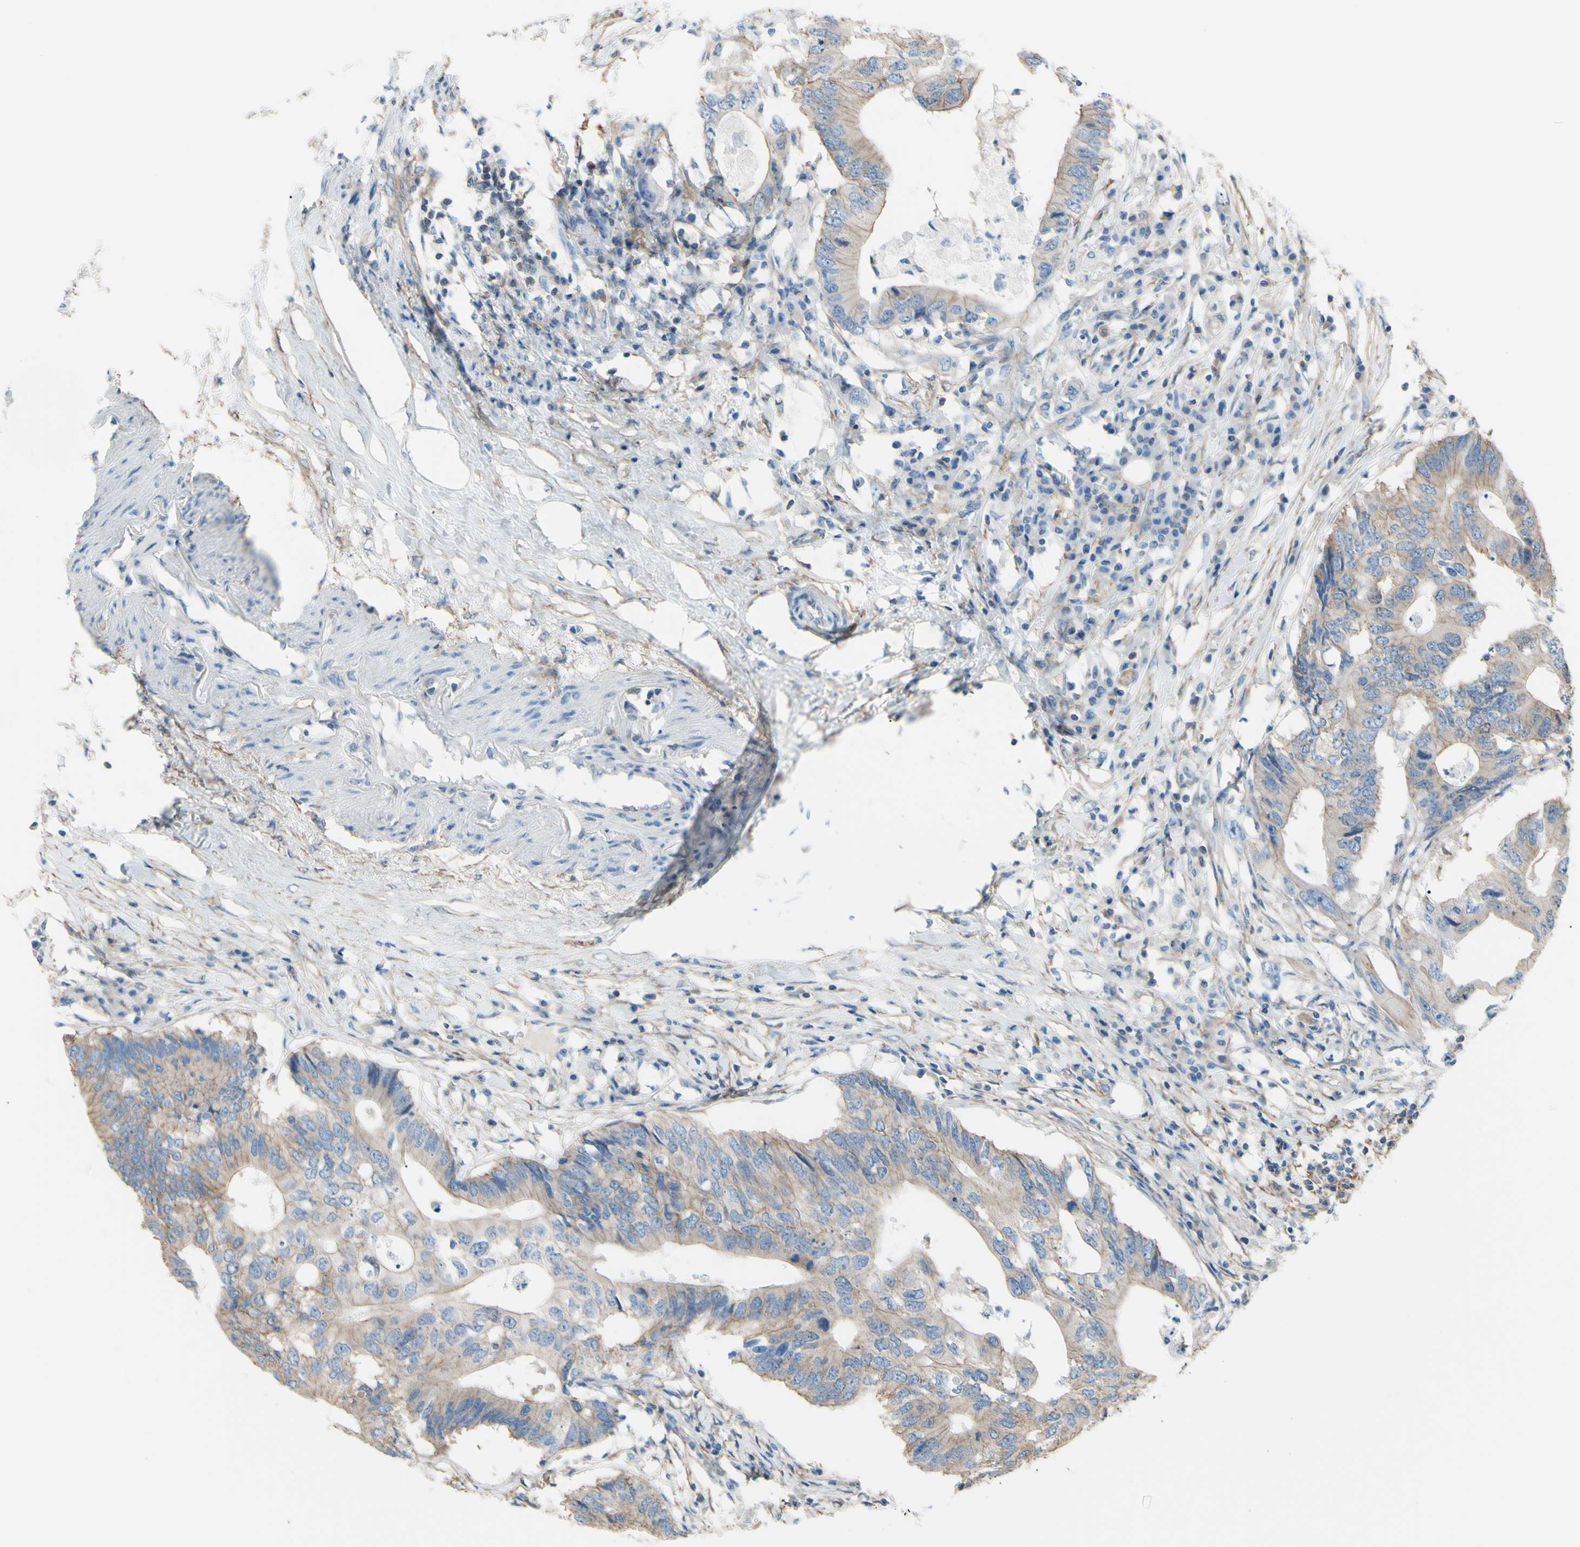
{"staining": {"intensity": "weak", "quantity": ">75%", "location": "cytoplasmic/membranous"}, "tissue": "colorectal cancer", "cell_type": "Tumor cells", "image_type": "cancer", "snomed": [{"axis": "morphology", "description": "Adenocarcinoma, NOS"}, {"axis": "topography", "description": "Colon"}], "caption": "A low amount of weak cytoplasmic/membranous positivity is appreciated in approximately >75% of tumor cells in colorectal adenocarcinoma tissue.", "gene": "ADD1", "patient": {"sex": "male", "age": 71}}